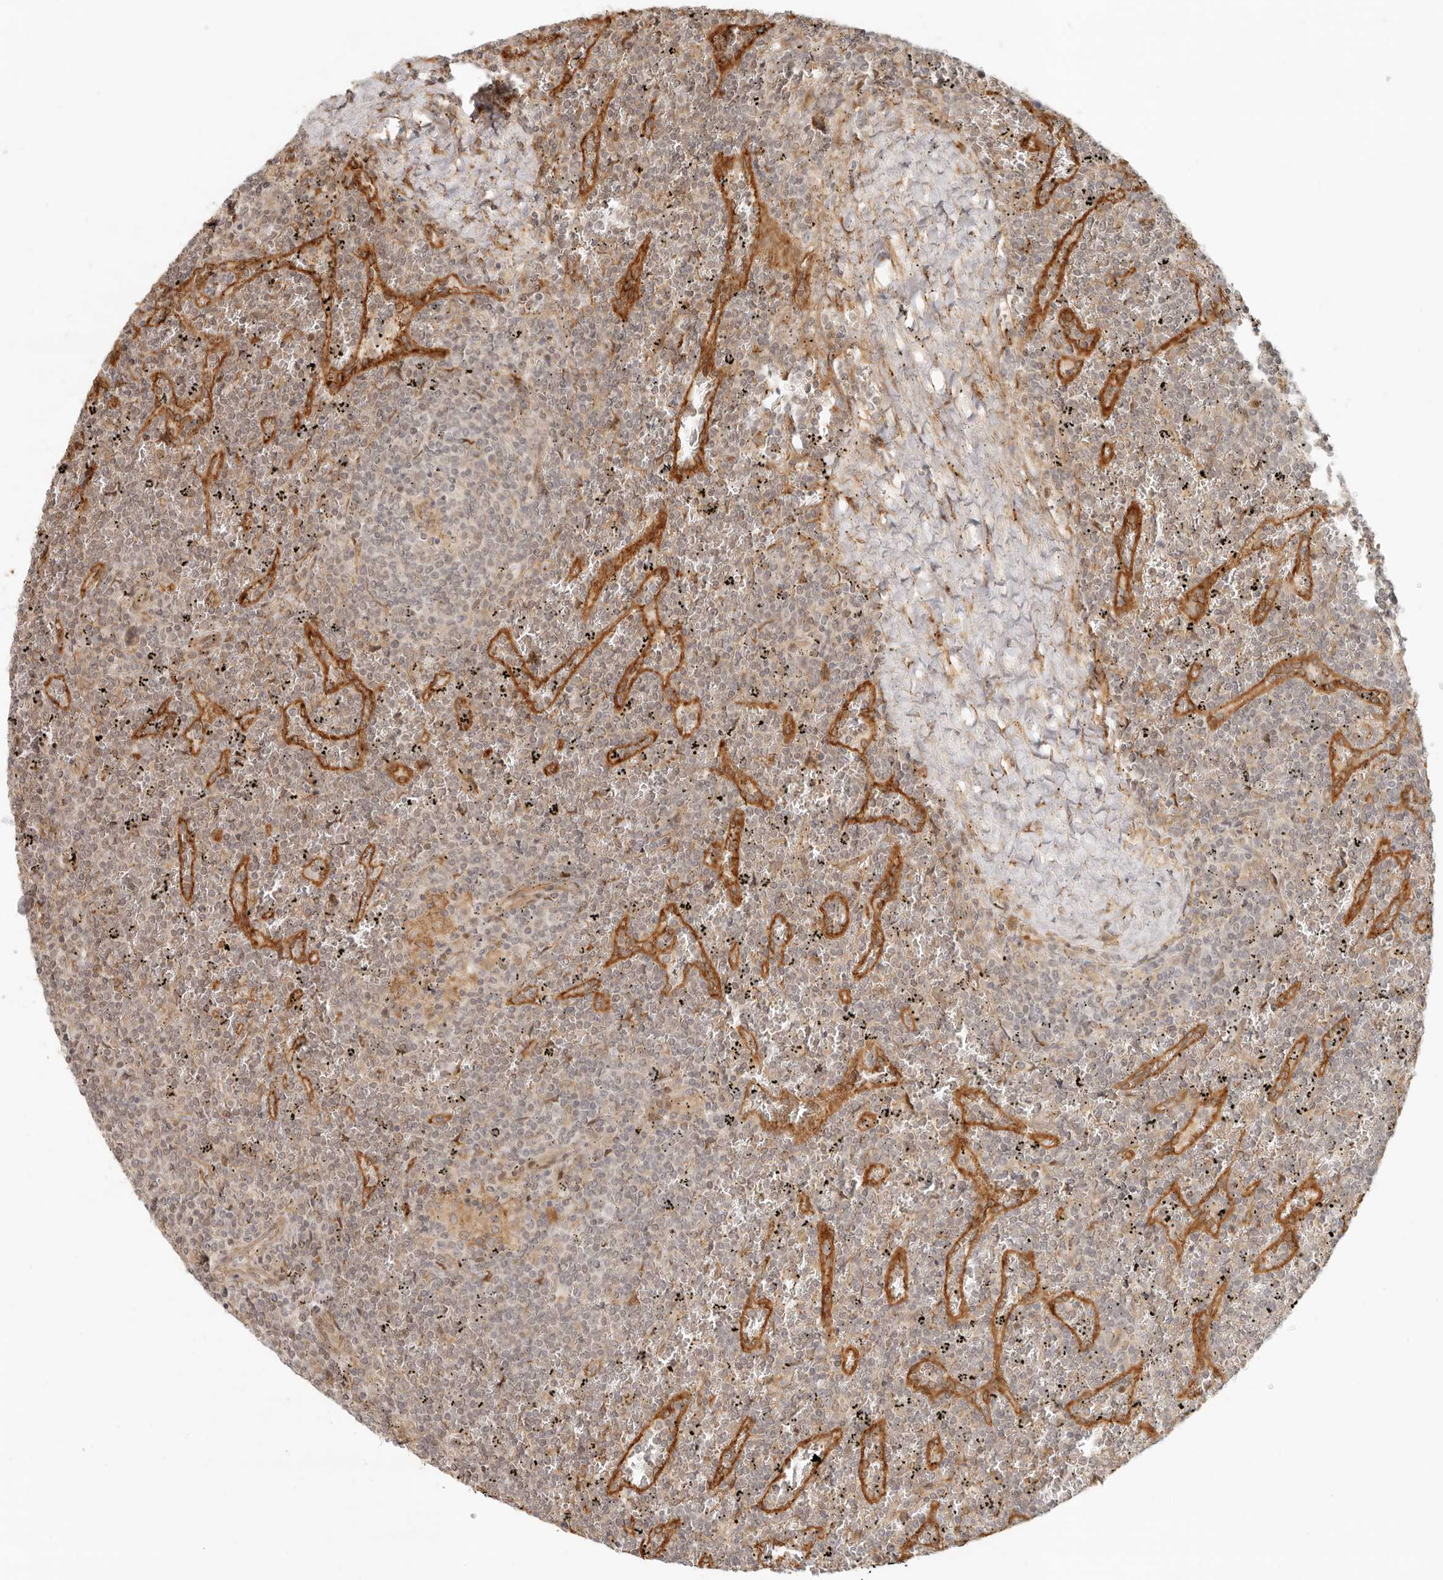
{"staining": {"intensity": "negative", "quantity": "none", "location": "none"}, "tissue": "lymphoma", "cell_type": "Tumor cells", "image_type": "cancer", "snomed": [{"axis": "morphology", "description": "Malignant lymphoma, non-Hodgkin's type, Low grade"}, {"axis": "topography", "description": "Spleen"}], "caption": "Lymphoma was stained to show a protein in brown. There is no significant positivity in tumor cells.", "gene": "TUFT1", "patient": {"sex": "female", "age": 19}}